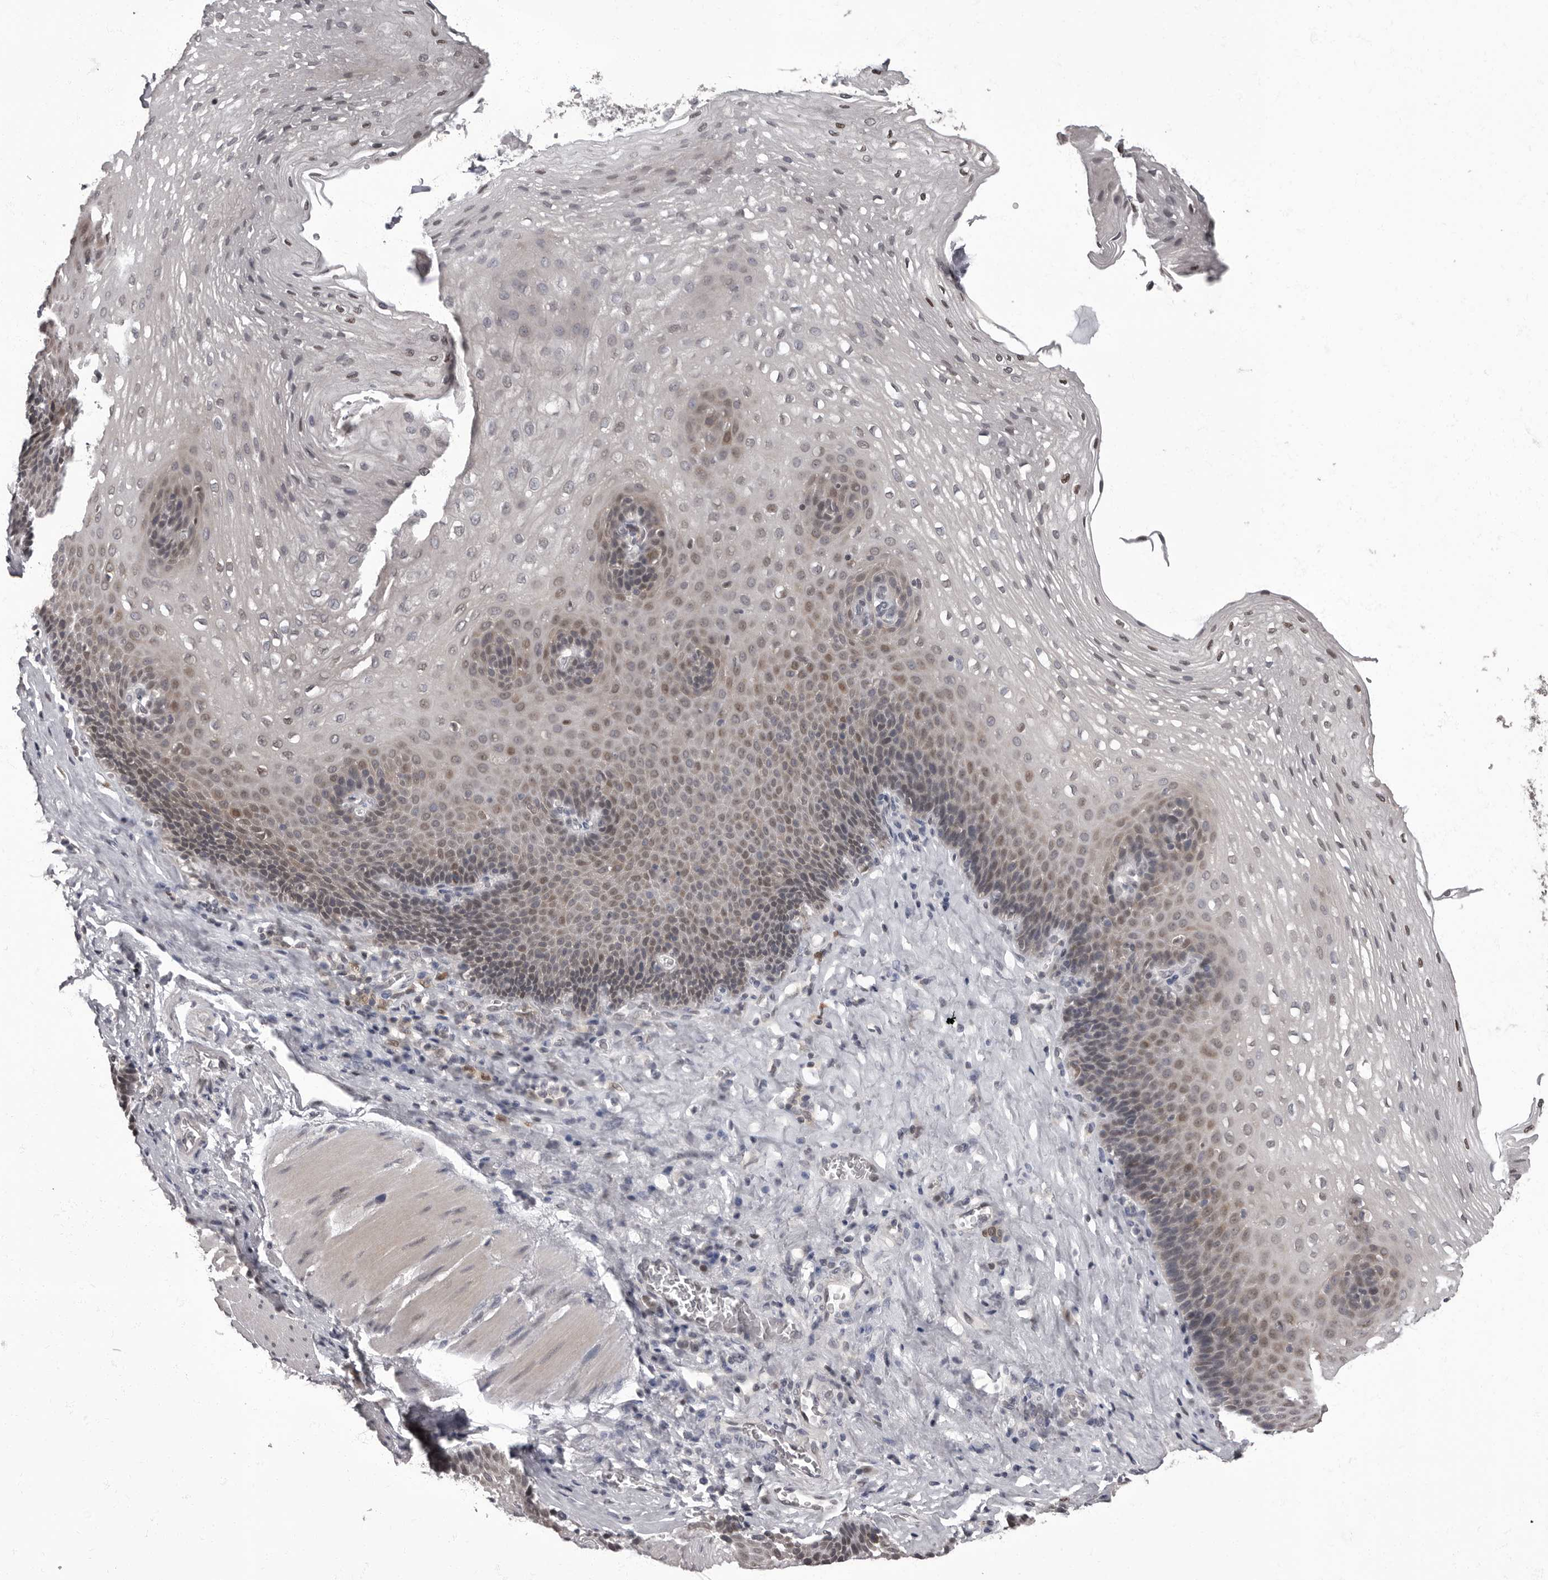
{"staining": {"intensity": "moderate", "quantity": "25%-75%", "location": "nuclear"}, "tissue": "esophagus", "cell_type": "Squamous epithelial cells", "image_type": "normal", "snomed": [{"axis": "morphology", "description": "Normal tissue, NOS"}, {"axis": "topography", "description": "Esophagus"}], "caption": "A brown stain labels moderate nuclear expression of a protein in squamous epithelial cells of benign human esophagus. (DAB (3,3'-diaminobenzidine) = brown stain, brightfield microscopy at high magnification).", "gene": "C1orf50", "patient": {"sex": "female", "age": 66}}